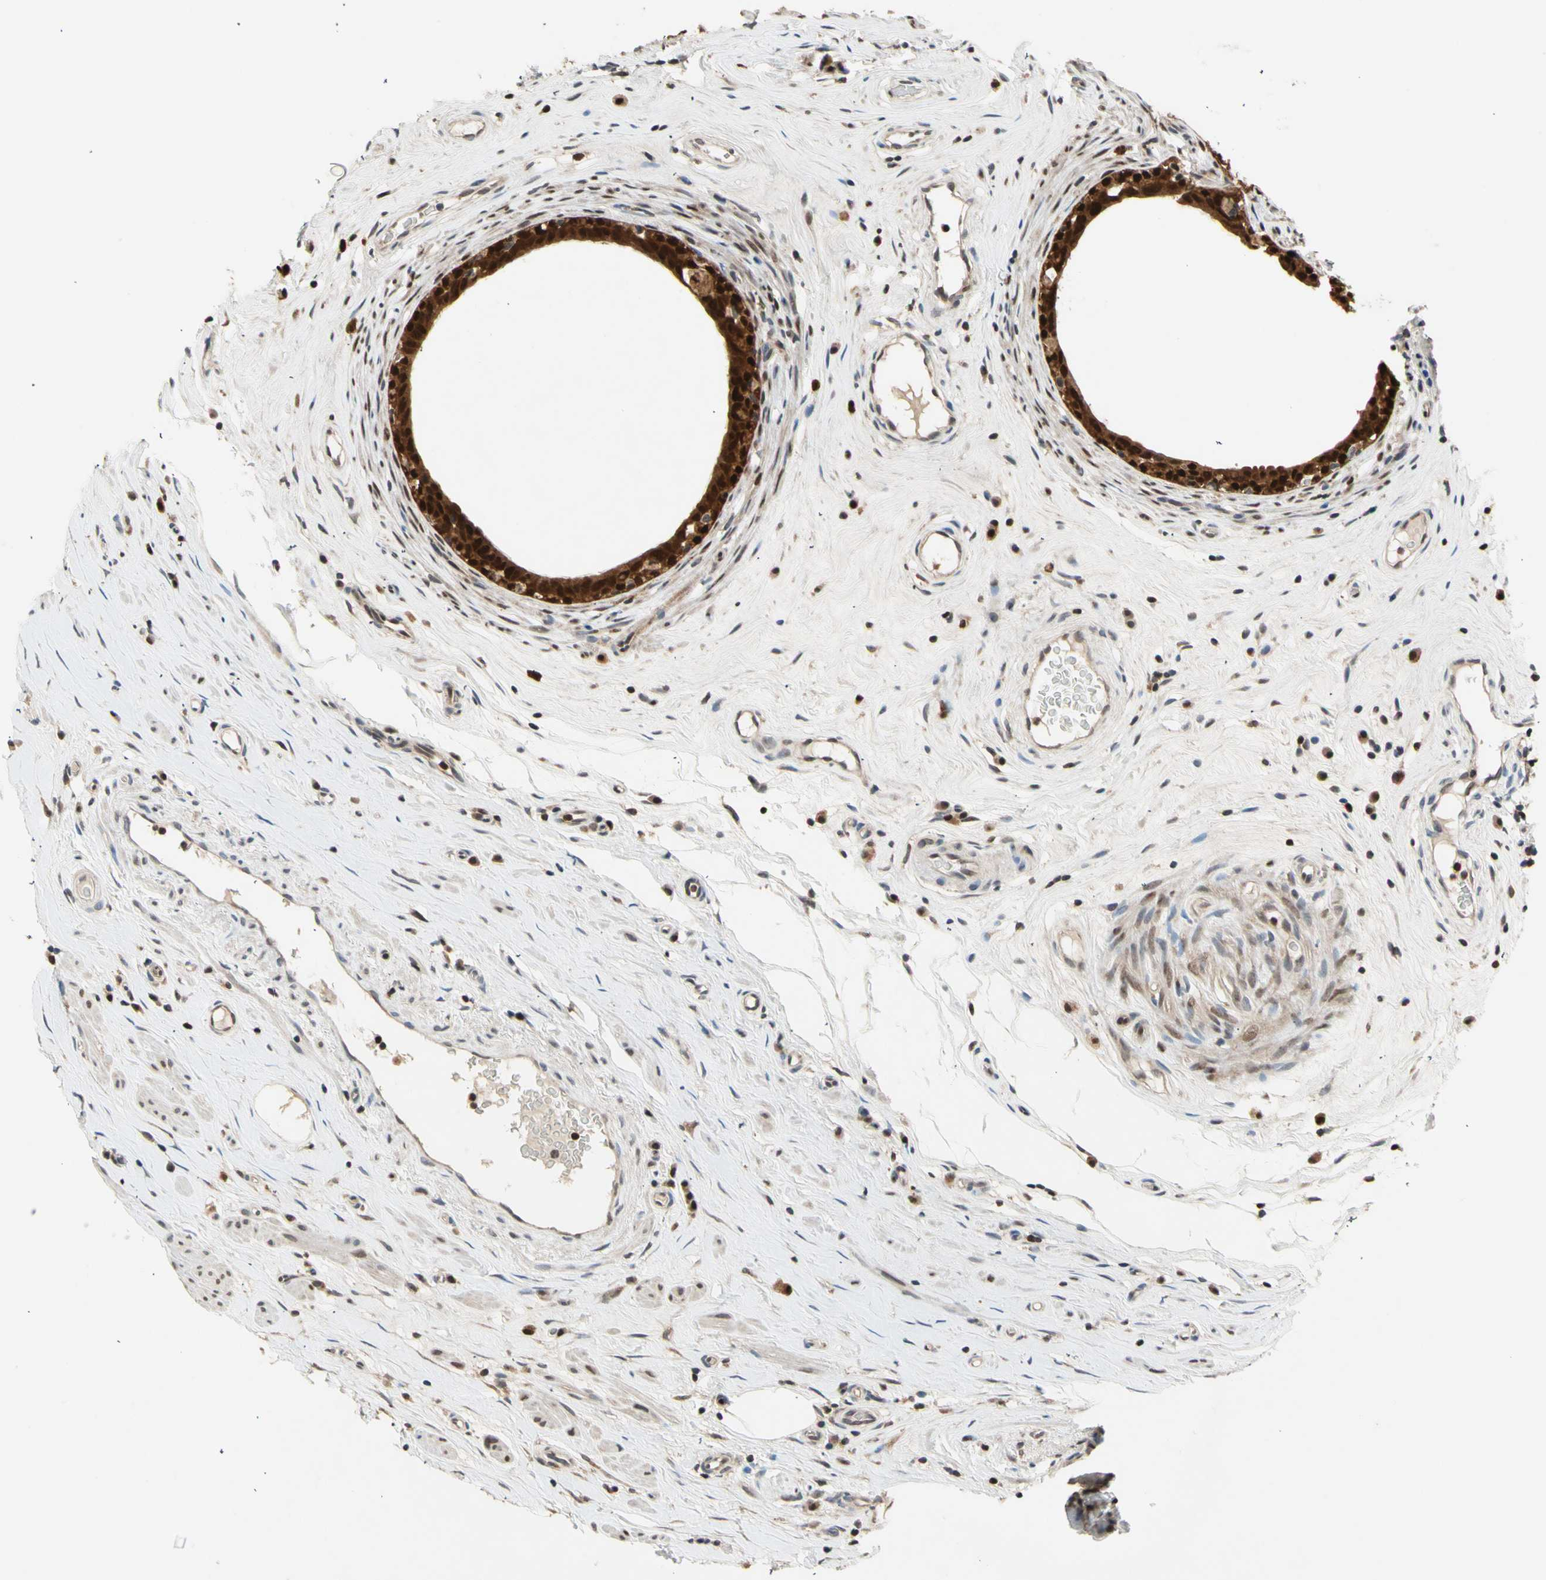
{"staining": {"intensity": "strong", "quantity": ">75%", "location": "cytoplasmic/membranous,nuclear"}, "tissue": "epididymis", "cell_type": "Glandular cells", "image_type": "normal", "snomed": [{"axis": "morphology", "description": "Normal tissue, NOS"}, {"axis": "morphology", "description": "Inflammation, NOS"}, {"axis": "topography", "description": "Epididymis"}], "caption": "Benign epididymis displays strong cytoplasmic/membranous,nuclear staining in about >75% of glandular cells (DAB (3,3'-diaminobenzidine) IHC with brightfield microscopy, high magnification)..", "gene": "GSR", "patient": {"sex": "male", "age": 84}}